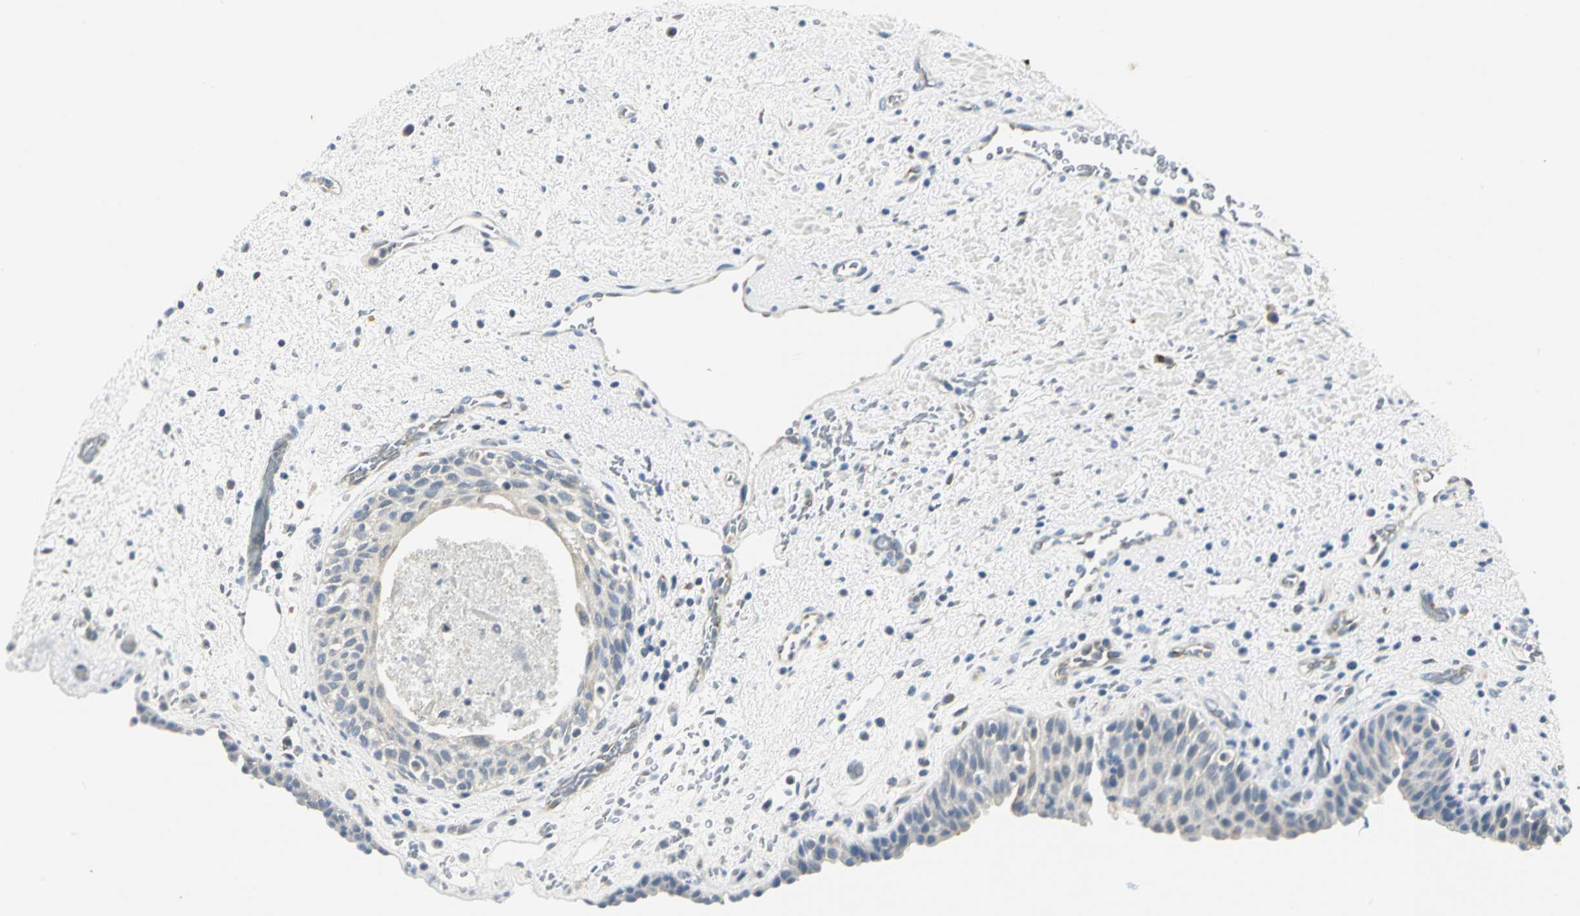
{"staining": {"intensity": "weak", "quantity": "25%-75%", "location": "cytoplasmic/membranous"}, "tissue": "urinary bladder", "cell_type": "Urothelial cells", "image_type": "normal", "snomed": [{"axis": "morphology", "description": "Normal tissue, NOS"}, {"axis": "topography", "description": "Urinary bladder"}], "caption": "High-power microscopy captured an IHC histopathology image of normal urinary bladder, revealing weak cytoplasmic/membranous expression in approximately 25%-75% of urothelial cells.", "gene": "B3GNT2", "patient": {"sex": "male", "age": 48}}